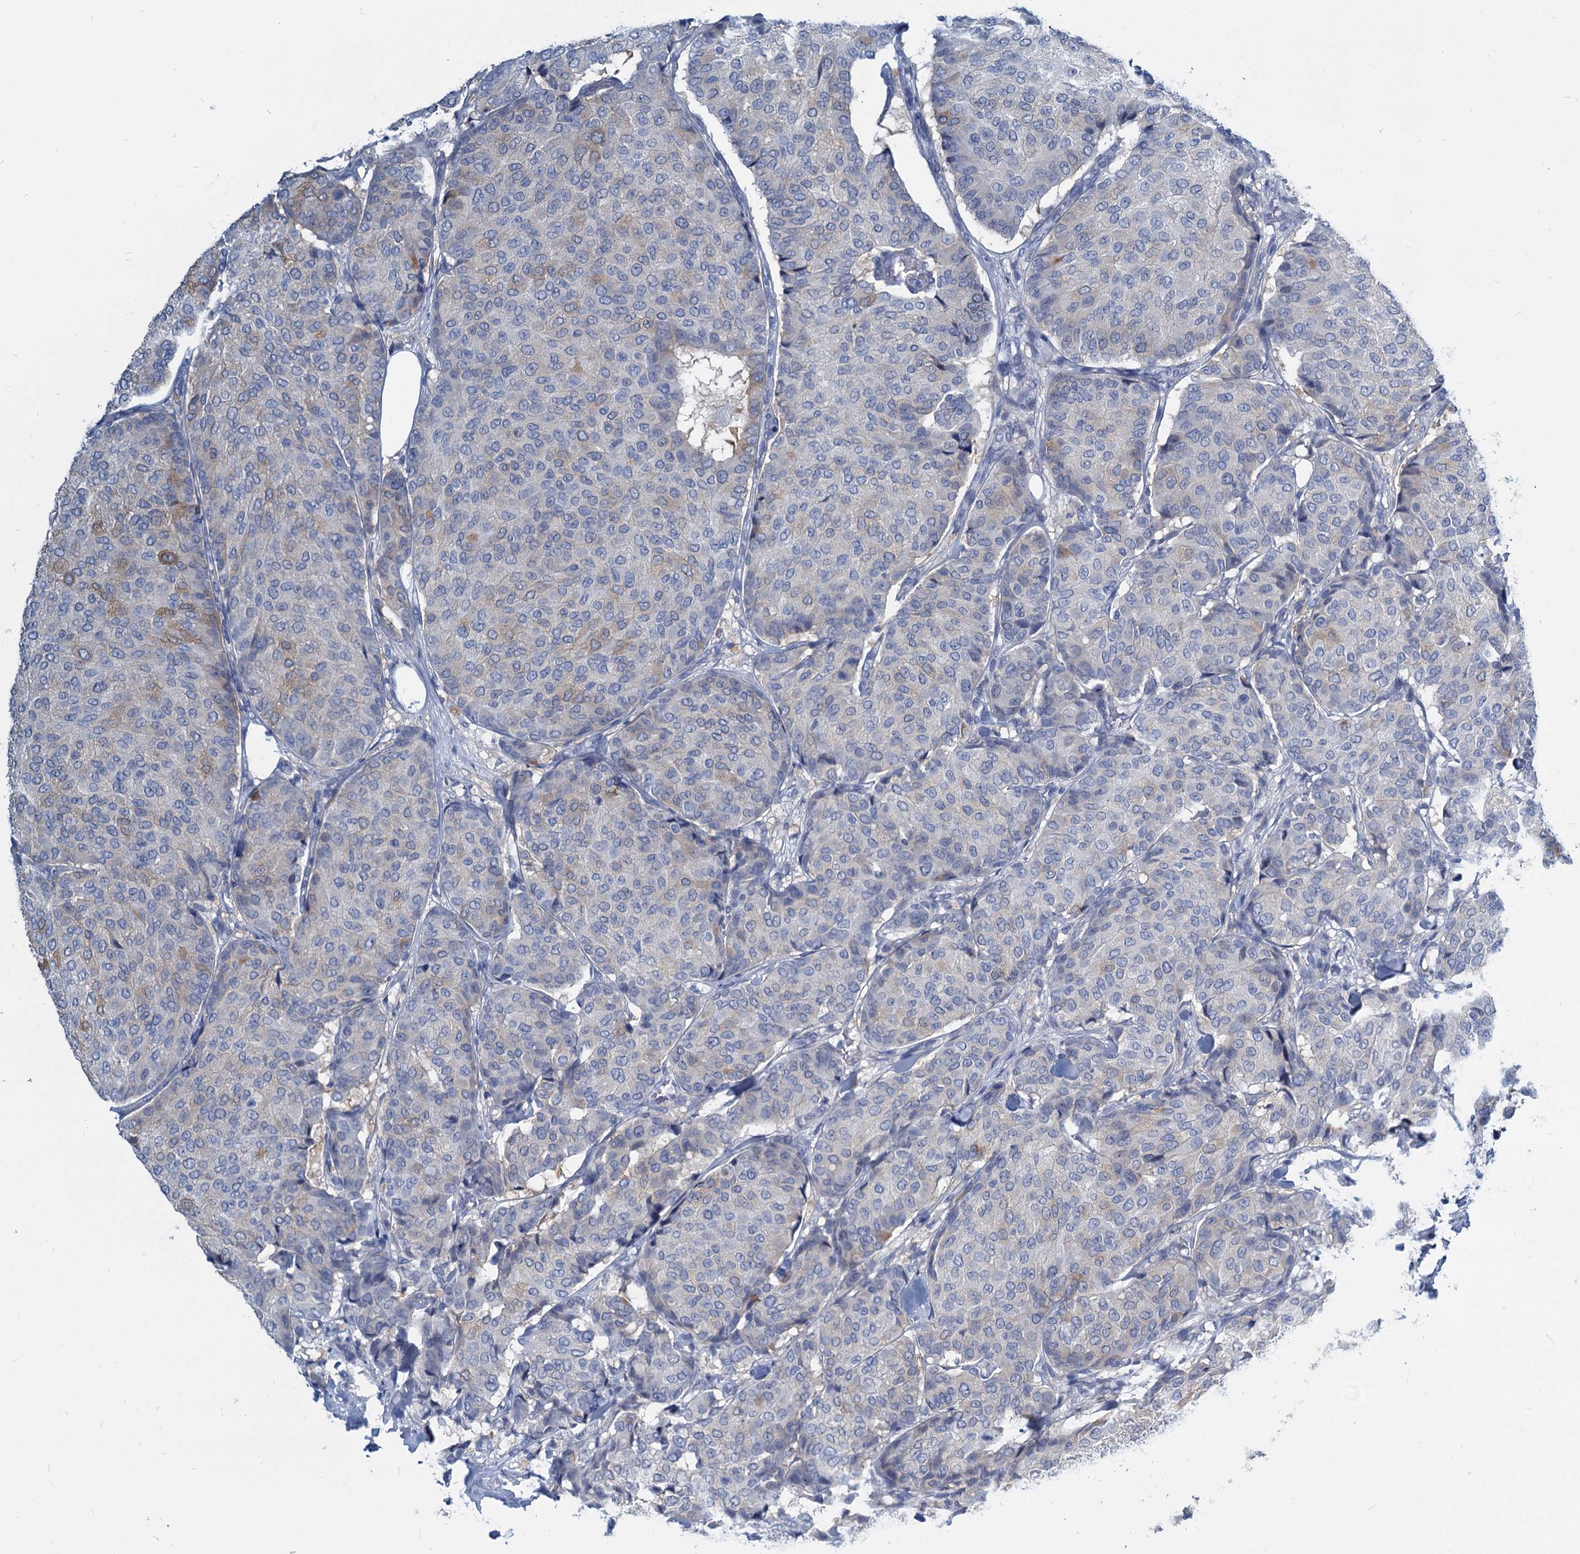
{"staining": {"intensity": "moderate", "quantity": "<25%", "location": "cytoplasmic/membranous"}, "tissue": "breast cancer", "cell_type": "Tumor cells", "image_type": "cancer", "snomed": [{"axis": "morphology", "description": "Duct carcinoma"}, {"axis": "topography", "description": "Breast"}], "caption": "This photomicrograph displays IHC staining of breast cancer (intraductal carcinoma), with low moderate cytoplasmic/membranous positivity in about <25% of tumor cells.", "gene": "GSTM3", "patient": {"sex": "female", "age": 75}}